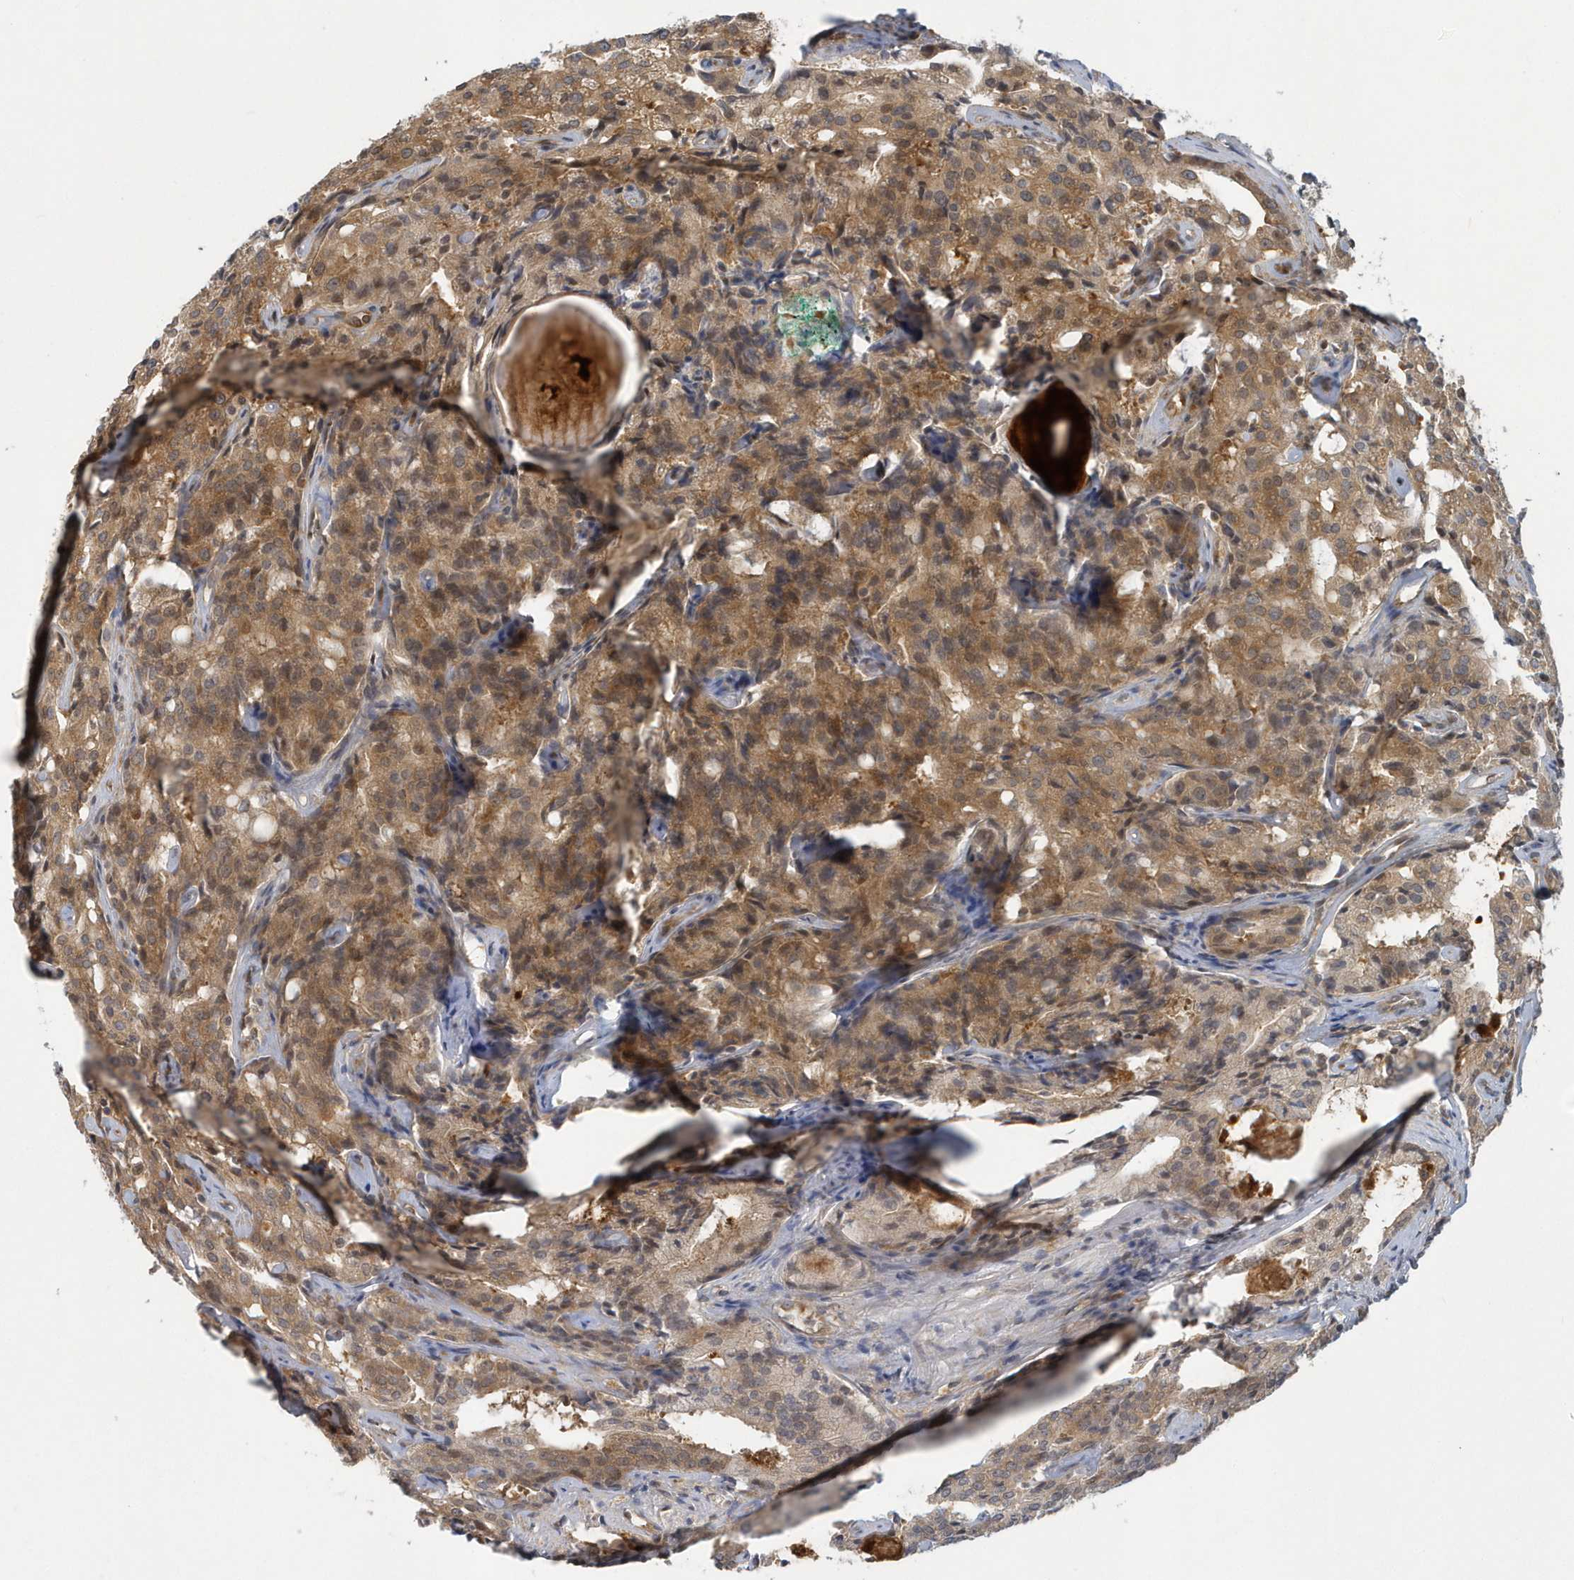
{"staining": {"intensity": "moderate", "quantity": ">75%", "location": "cytoplasmic/membranous"}, "tissue": "prostate cancer", "cell_type": "Tumor cells", "image_type": "cancer", "snomed": [{"axis": "morphology", "description": "Adenocarcinoma, High grade"}, {"axis": "topography", "description": "Prostate"}], "caption": "Moderate cytoplasmic/membranous protein positivity is seen in approximately >75% of tumor cells in prostate adenocarcinoma (high-grade). (Brightfield microscopy of DAB IHC at high magnification).", "gene": "ATG4A", "patient": {"sex": "male", "age": 72}}